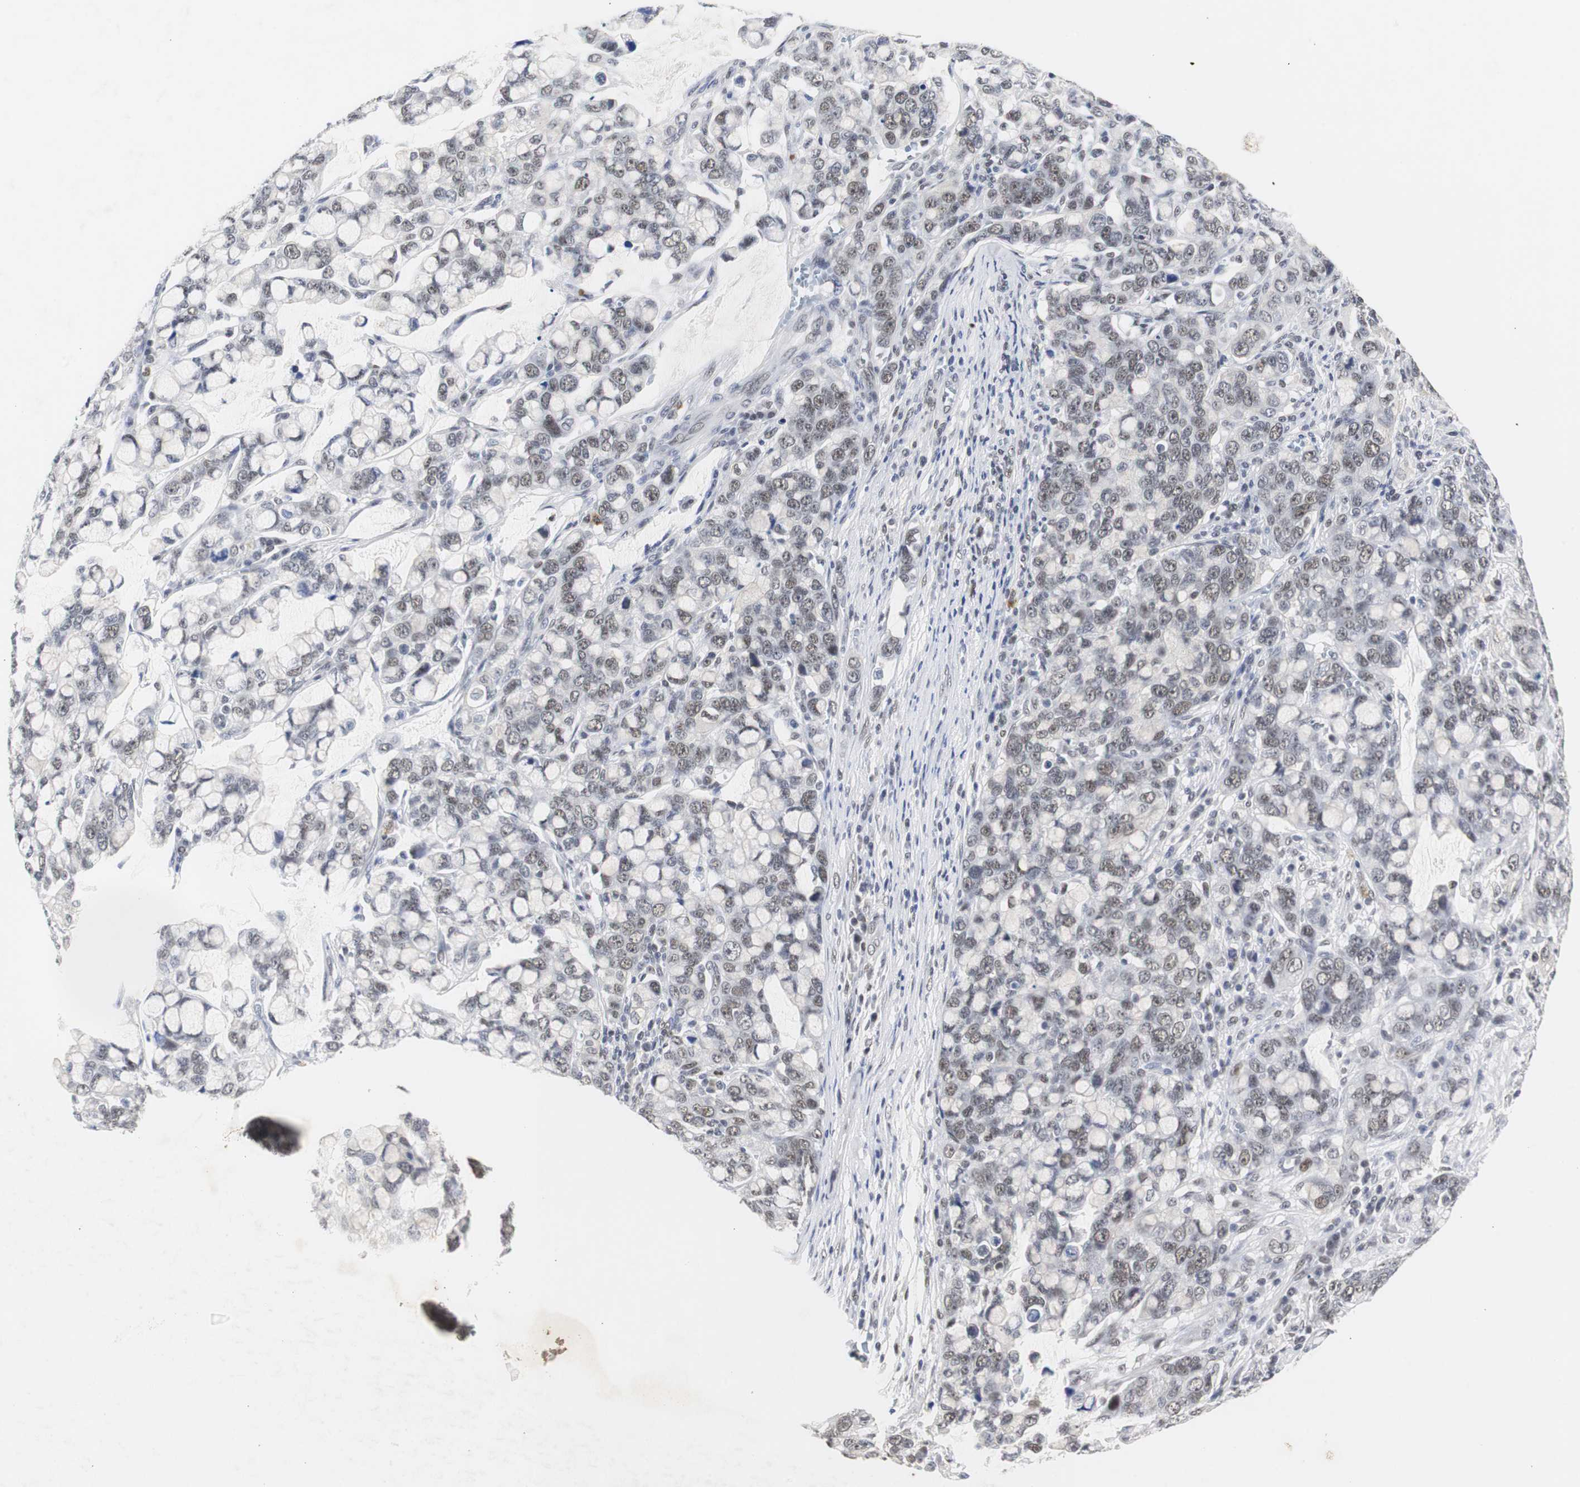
{"staining": {"intensity": "weak", "quantity": "25%-75%", "location": "nuclear"}, "tissue": "stomach cancer", "cell_type": "Tumor cells", "image_type": "cancer", "snomed": [{"axis": "morphology", "description": "Adenocarcinoma, NOS"}, {"axis": "topography", "description": "Stomach, lower"}], "caption": "The micrograph demonstrates staining of adenocarcinoma (stomach), revealing weak nuclear protein staining (brown color) within tumor cells. Using DAB (3,3'-diaminobenzidine) (brown) and hematoxylin (blue) stains, captured at high magnification using brightfield microscopy.", "gene": "ZFC3H1", "patient": {"sex": "male", "age": 84}}